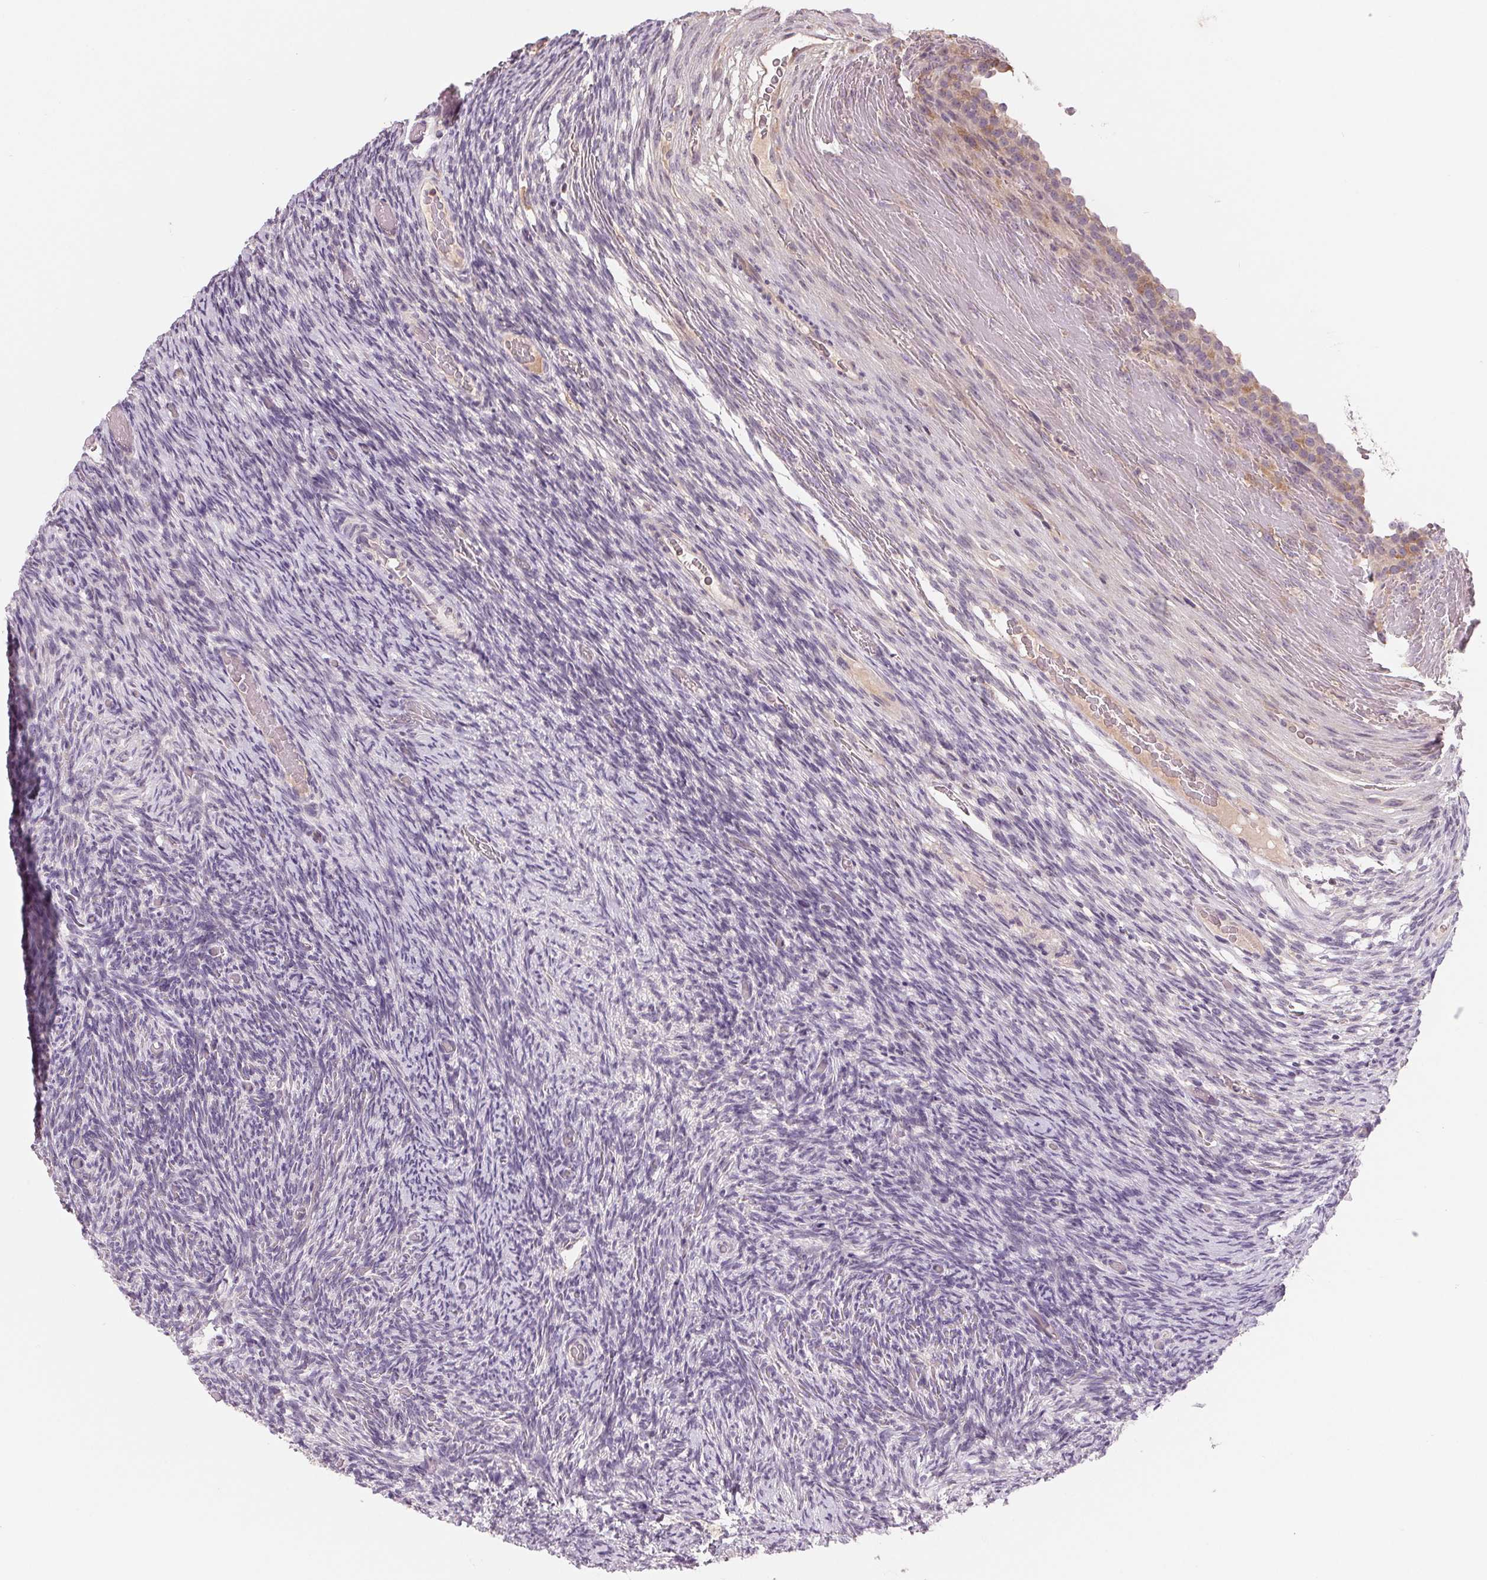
{"staining": {"intensity": "weak", "quantity": "<25%", "location": "cytoplasmic/membranous"}, "tissue": "ovary", "cell_type": "Follicle cells", "image_type": "normal", "snomed": [{"axis": "morphology", "description": "Normal tissue, NOS"}, {"axis": "topography", "description": "Ovary"}], "caption": "Immunohistochemistry (IHC) image of unremarkable ovary: human ovary stained with DAB (3,3'-diaminobenzidine) displays no significant protein staining in follicle cells. (DAB (3,3'-diaminobenzidine) IHC with hematoxylin counter stain).", "gene": "AQP8", "patient": {"sex": "female", "age": 34}}